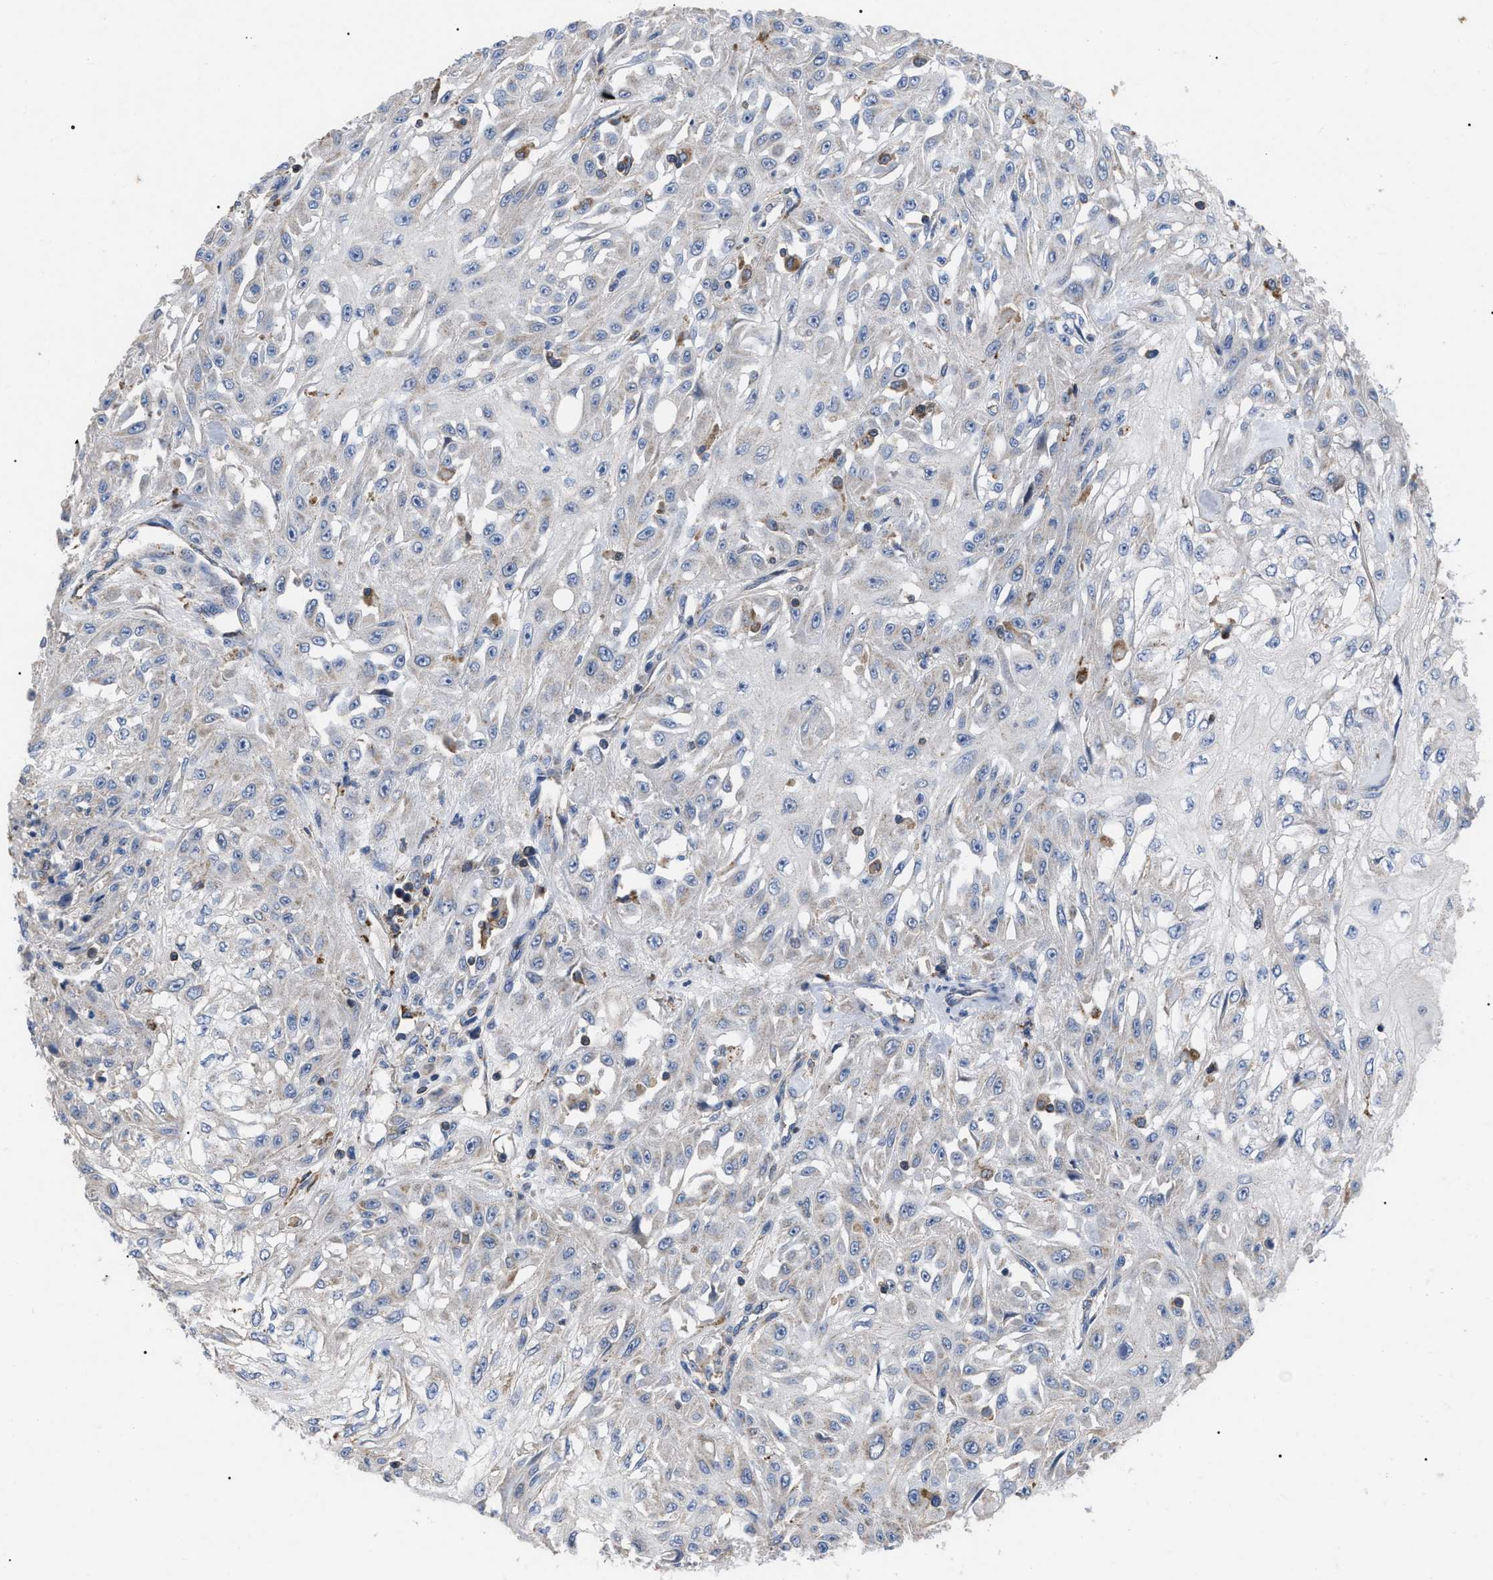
{"staining": {"intensity": "negative", "quantity": "none", "location": "none"}, "tissue": "skin cancer", "cell_type": "Tumor cells", "image_type": "cancer", "snomed": [{"axis": "morphology", "description": "Squamous cell carcinoma, NOS"}, {"axis": "morphology", "description": "Squamous cell carcinoma, metastatic, NOS"}, {"axis": "topography", "description": "Skin"}, {"axis": "topography", "description": "Lymph node"}], "caption": "Human skin metastatic squamous cell carcinoma stained for a protein using IHC exhibits no positivity in tumor cells.", "gene": "FAM171A2", "patient": {"sex": "male", "age": 75}}